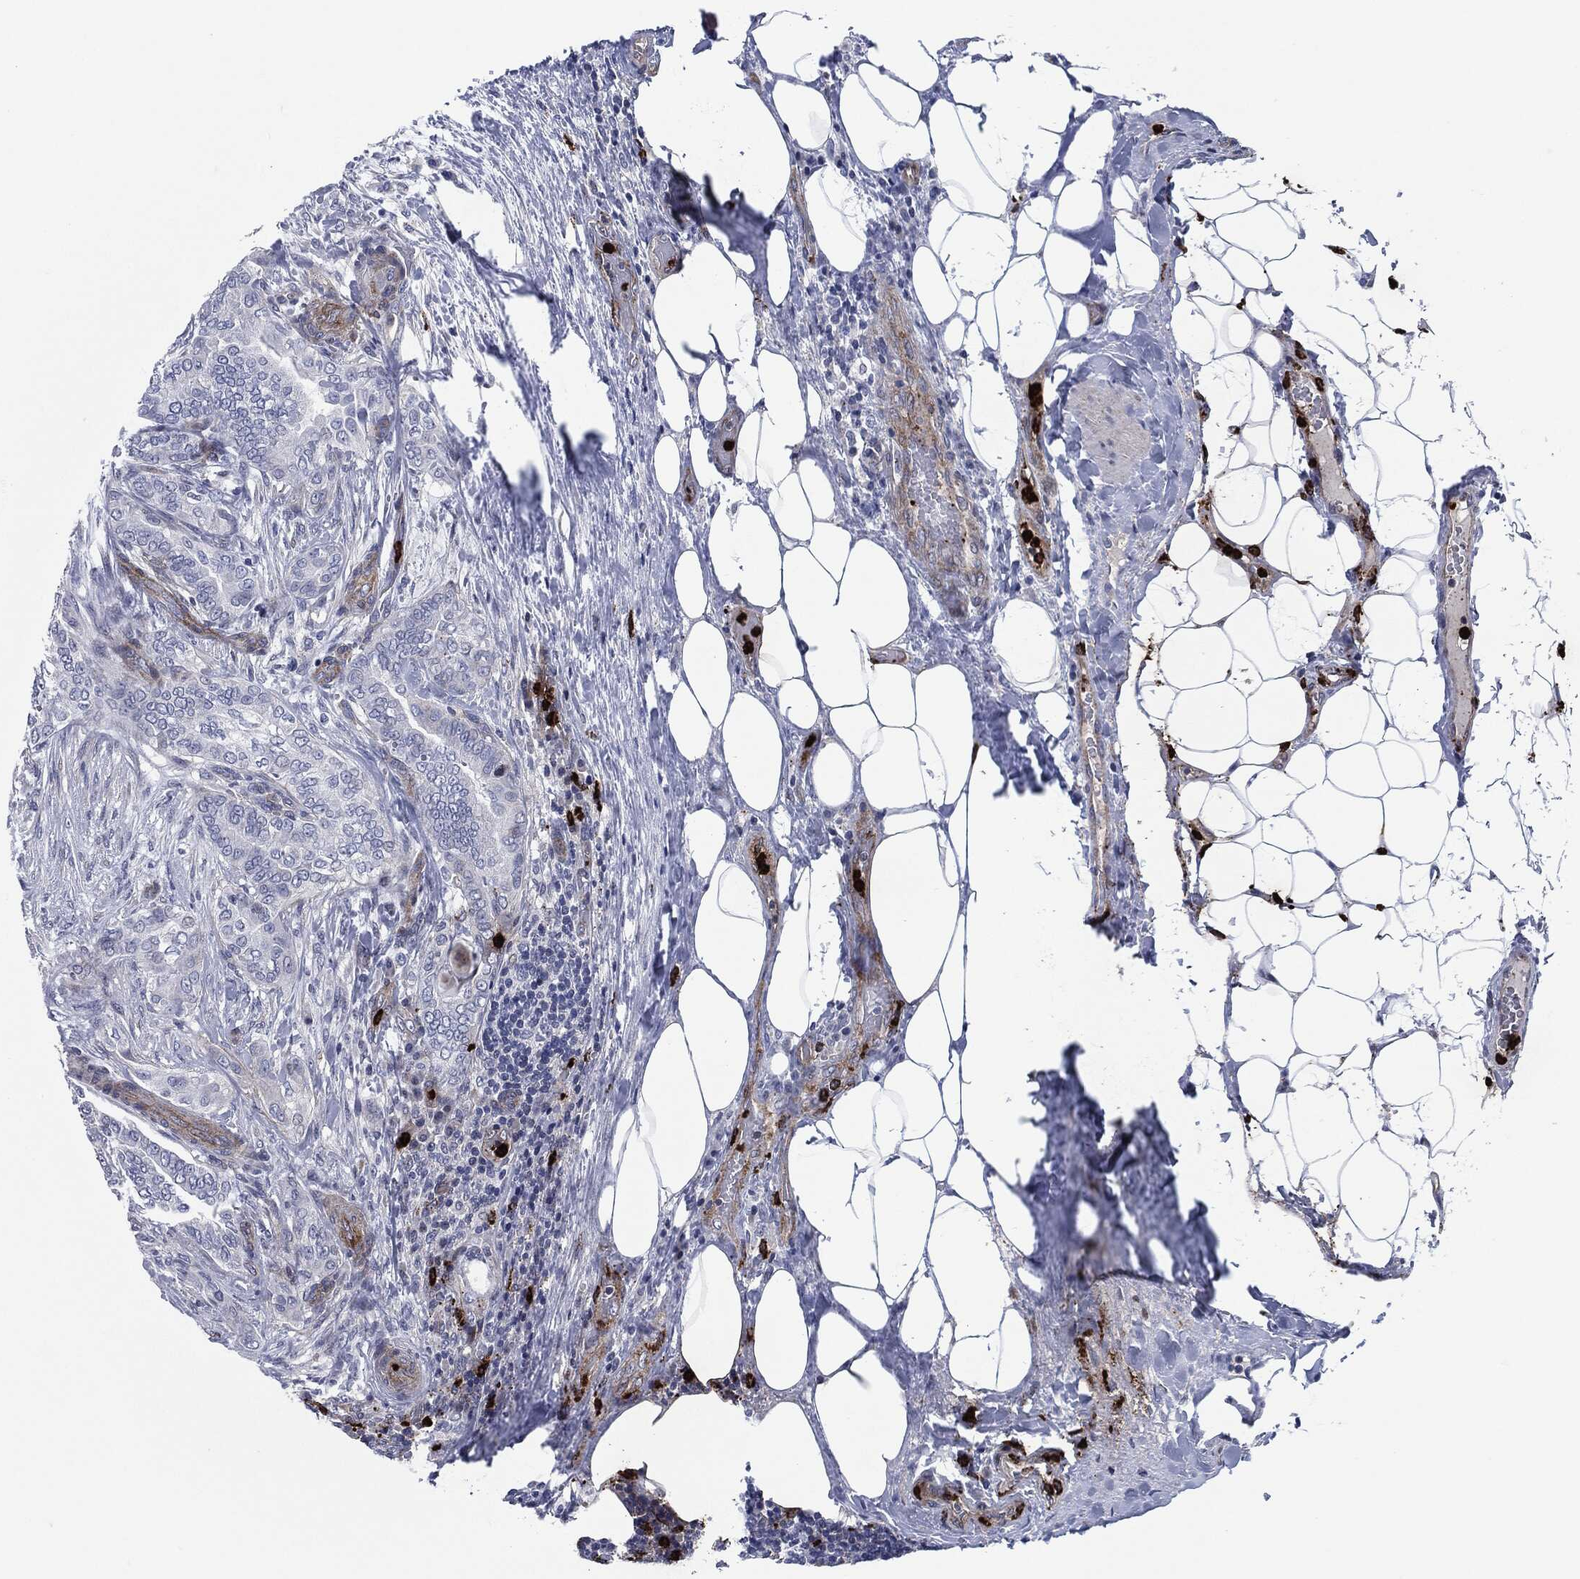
{"staining": {"intensity": "negative", "quantity": "none", "location": "none"}, "tissue": "thyroid cancer", "cell_type": "Tumor cells", "image_type": "cancer", "snomed": [{"axis": "morphology", "description": "Papillary adenocarcinoma, NOS"}, {"axis": "topography", "description": "Thyroid gland"}], "caption": "The micrograph shows no staining of tumor cells in thyroid cancer (papillary adenocarcinoma).", "gene": "MPO", "patient": {"sex": "male", "age": 61}}